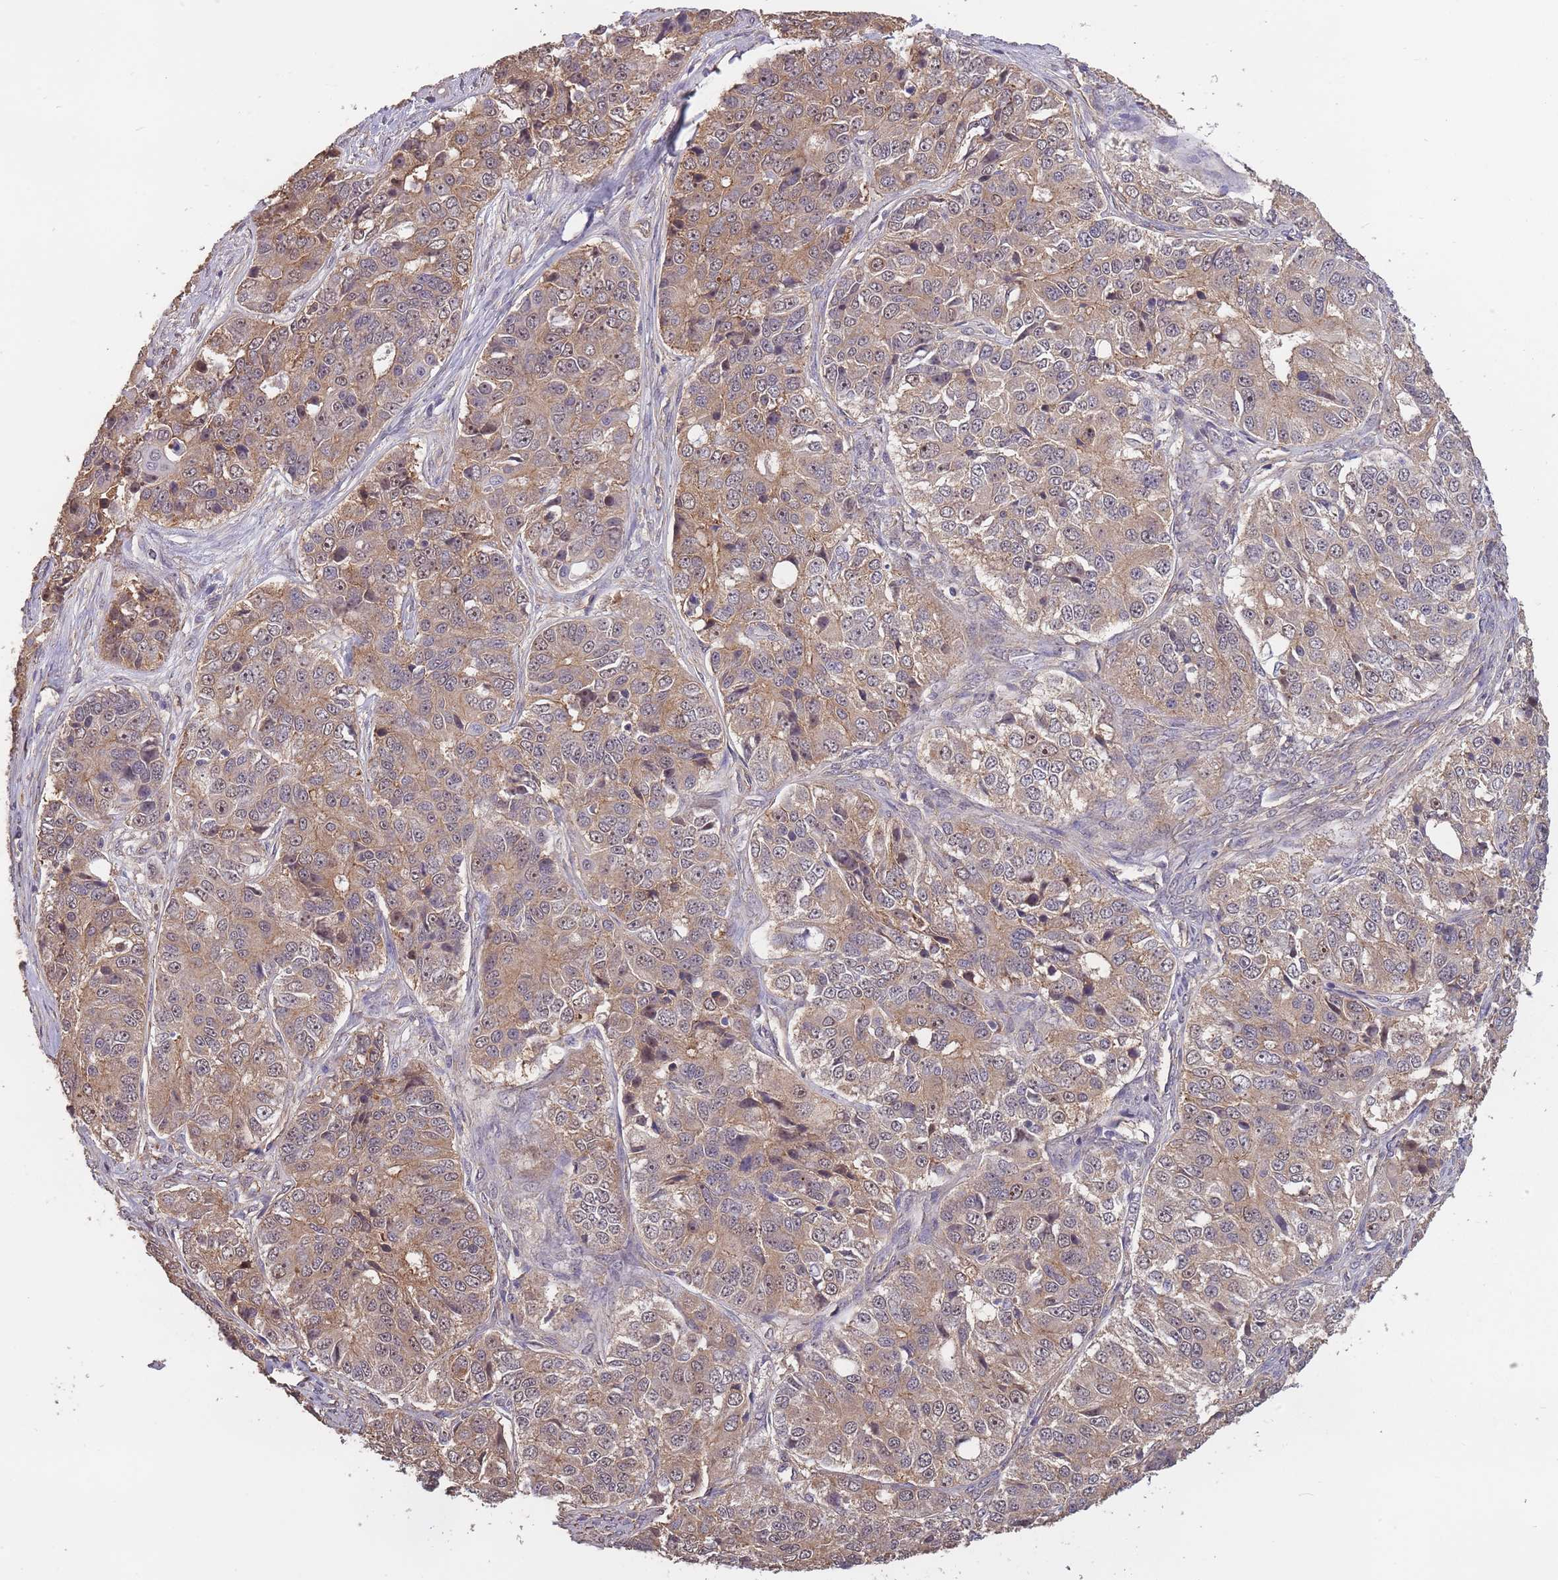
{"staining": {"intensity": "moderate", "quantity": ">75%", "location": "cytoplasmic/membranous,nuclear"}, "tissue": "ovarian cancer", "cell_type": "Tumor cells", "image_type": "cancer", "snomed": [{"axis": "morphology", "description": "Carcinoma, endometroid"}, {"axis": "topography", "description": "Ovary"}], "caption": "This is an image of IHC staining of ovarian endometroid carcinoma, which shows moderate positivity in the cytoplasmic/membranous and nuclear of tumor cells.", "gene": "KIAA1755", "patient": {"sex": "female", "age": 51}}